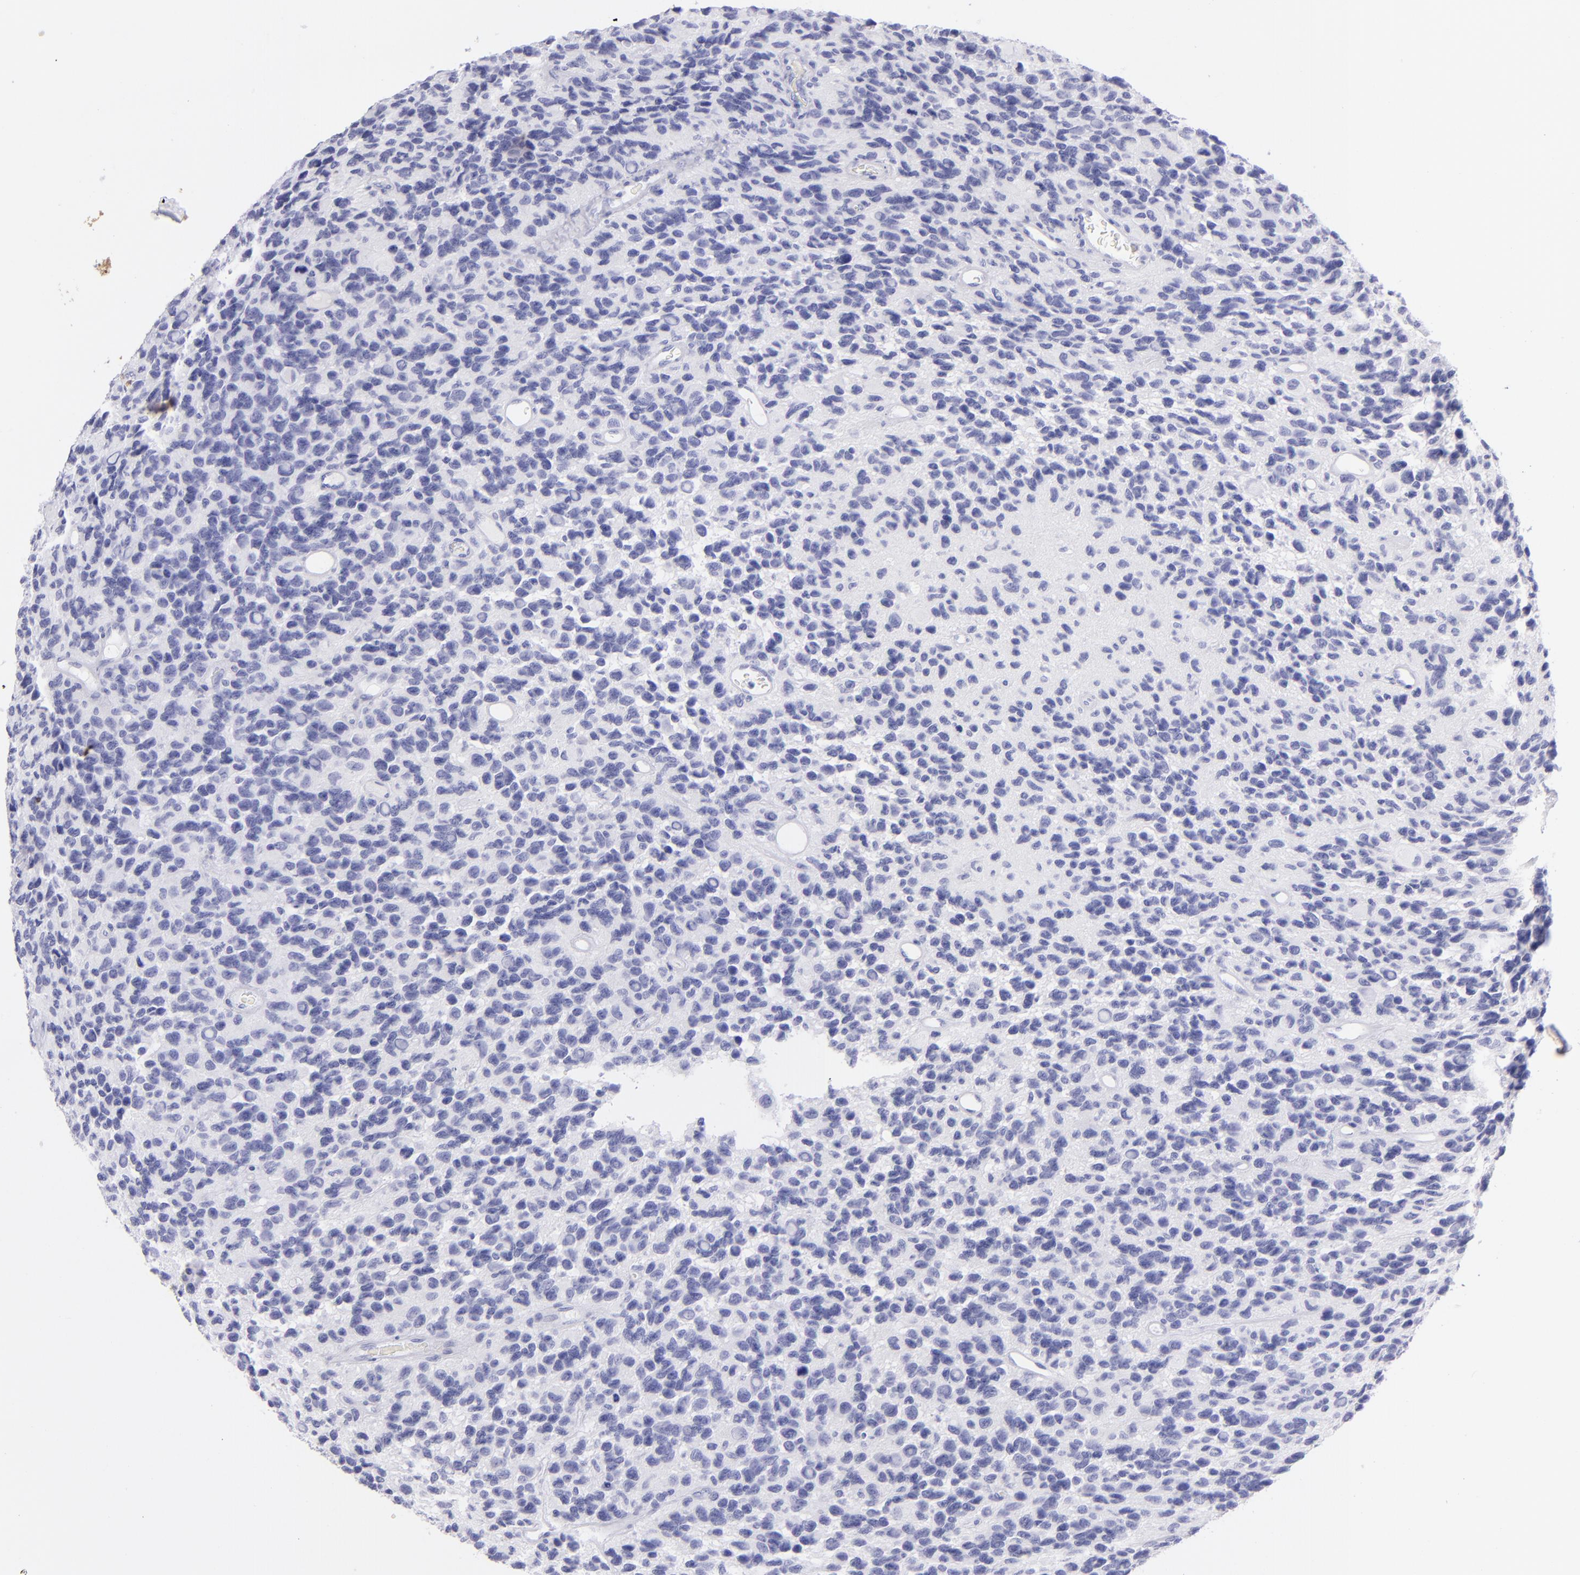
{"staining": {"intensity": "negative", "quantity": "none", "location": "none"}, "tissue": "glioma", "cell_type": "Tumor cells", "image_type": "cancer", "snomed": [{"axis": "morphology", "description": "Glioma, malignant, High grade"}, {"axis": "topography", "description": "Brain"}], "caption": "Immunohistochemical staining of human glioma displays no significant expression in tumor cells. (Brightfield microscopy of DAB (3,3'-diaminobenzidine) IHC at high magnification).", "gene": "CD72", "patient": {"sex": "male", "age": 77}}